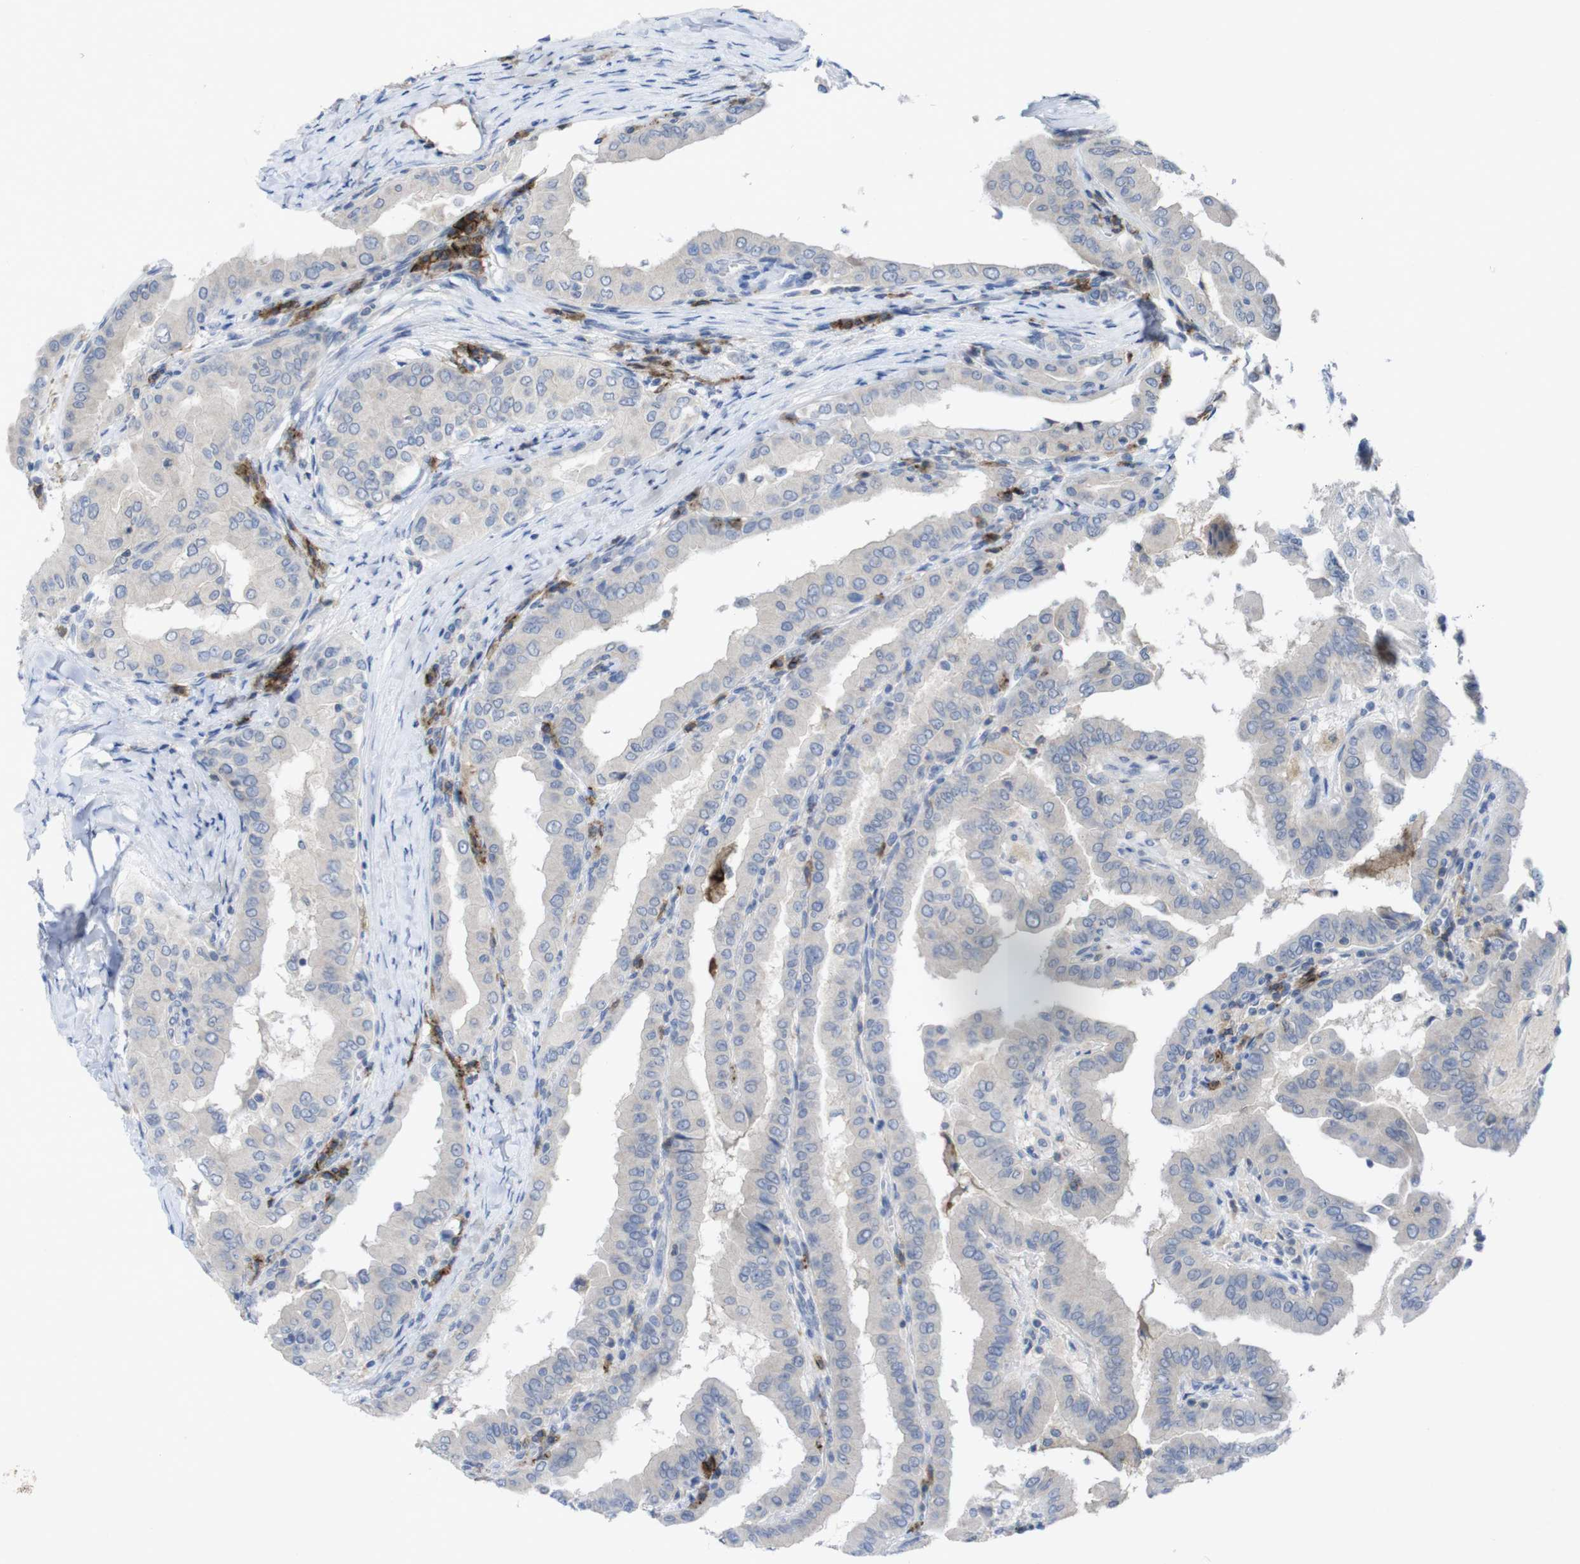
{"staining": {"intensity": "negative", "quantity": "none", "location": "none"}, "tissue": "thyroid cancer", "cell_type": "Tumor cells", "image_type": "cancer", "snomed": [{"axis": "morphology", "description": "Papillary adenocarcinoma, NOS"}, {"axis": "topography", "description": "Thyroid gland"}], "caption": "Tumor cells show no significant protein staining in papillary adenocarcinoma (thyroid).", "gene": "SLAMF7", "patient": {"sex": "male", "age": 33}}